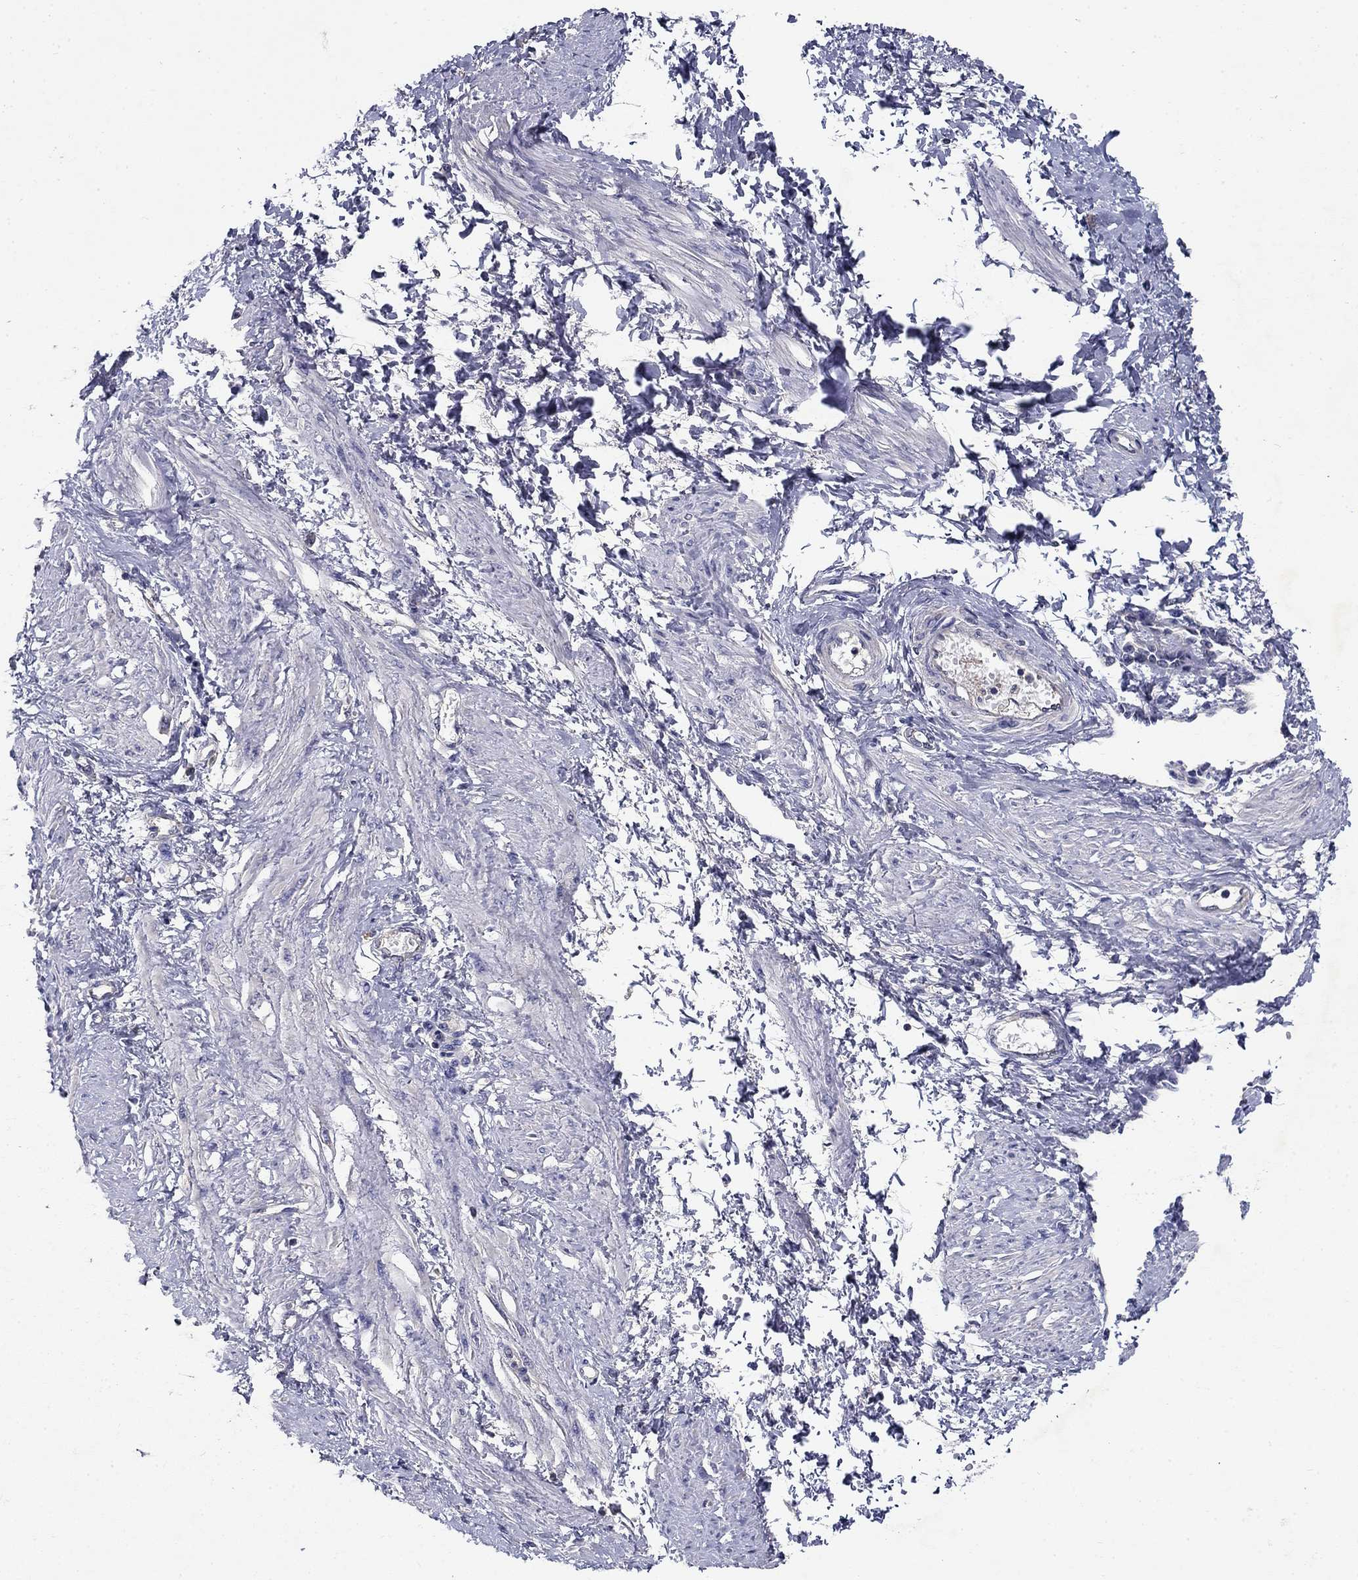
{"staining": {"intensity": "negative", "quantity": "none", "location": "none"}, "tissue": "smooth muscle", "cell_type": "Smooth muscle cells", "image_type": "normal", "snomed": [{"axis": "morphology", "description": "Normal tissue, NOS"}, {"axis": "topography", "description": "Smooth muscle"}, {"axis": "topography", "description": "Uterus"}], "caption": "Immunohistochemical staining of benign smooth muscle shows no significant staining in smooth muscle cells.", "gene": "GLTP", "patient": {"sex": "female", "age": 39}}